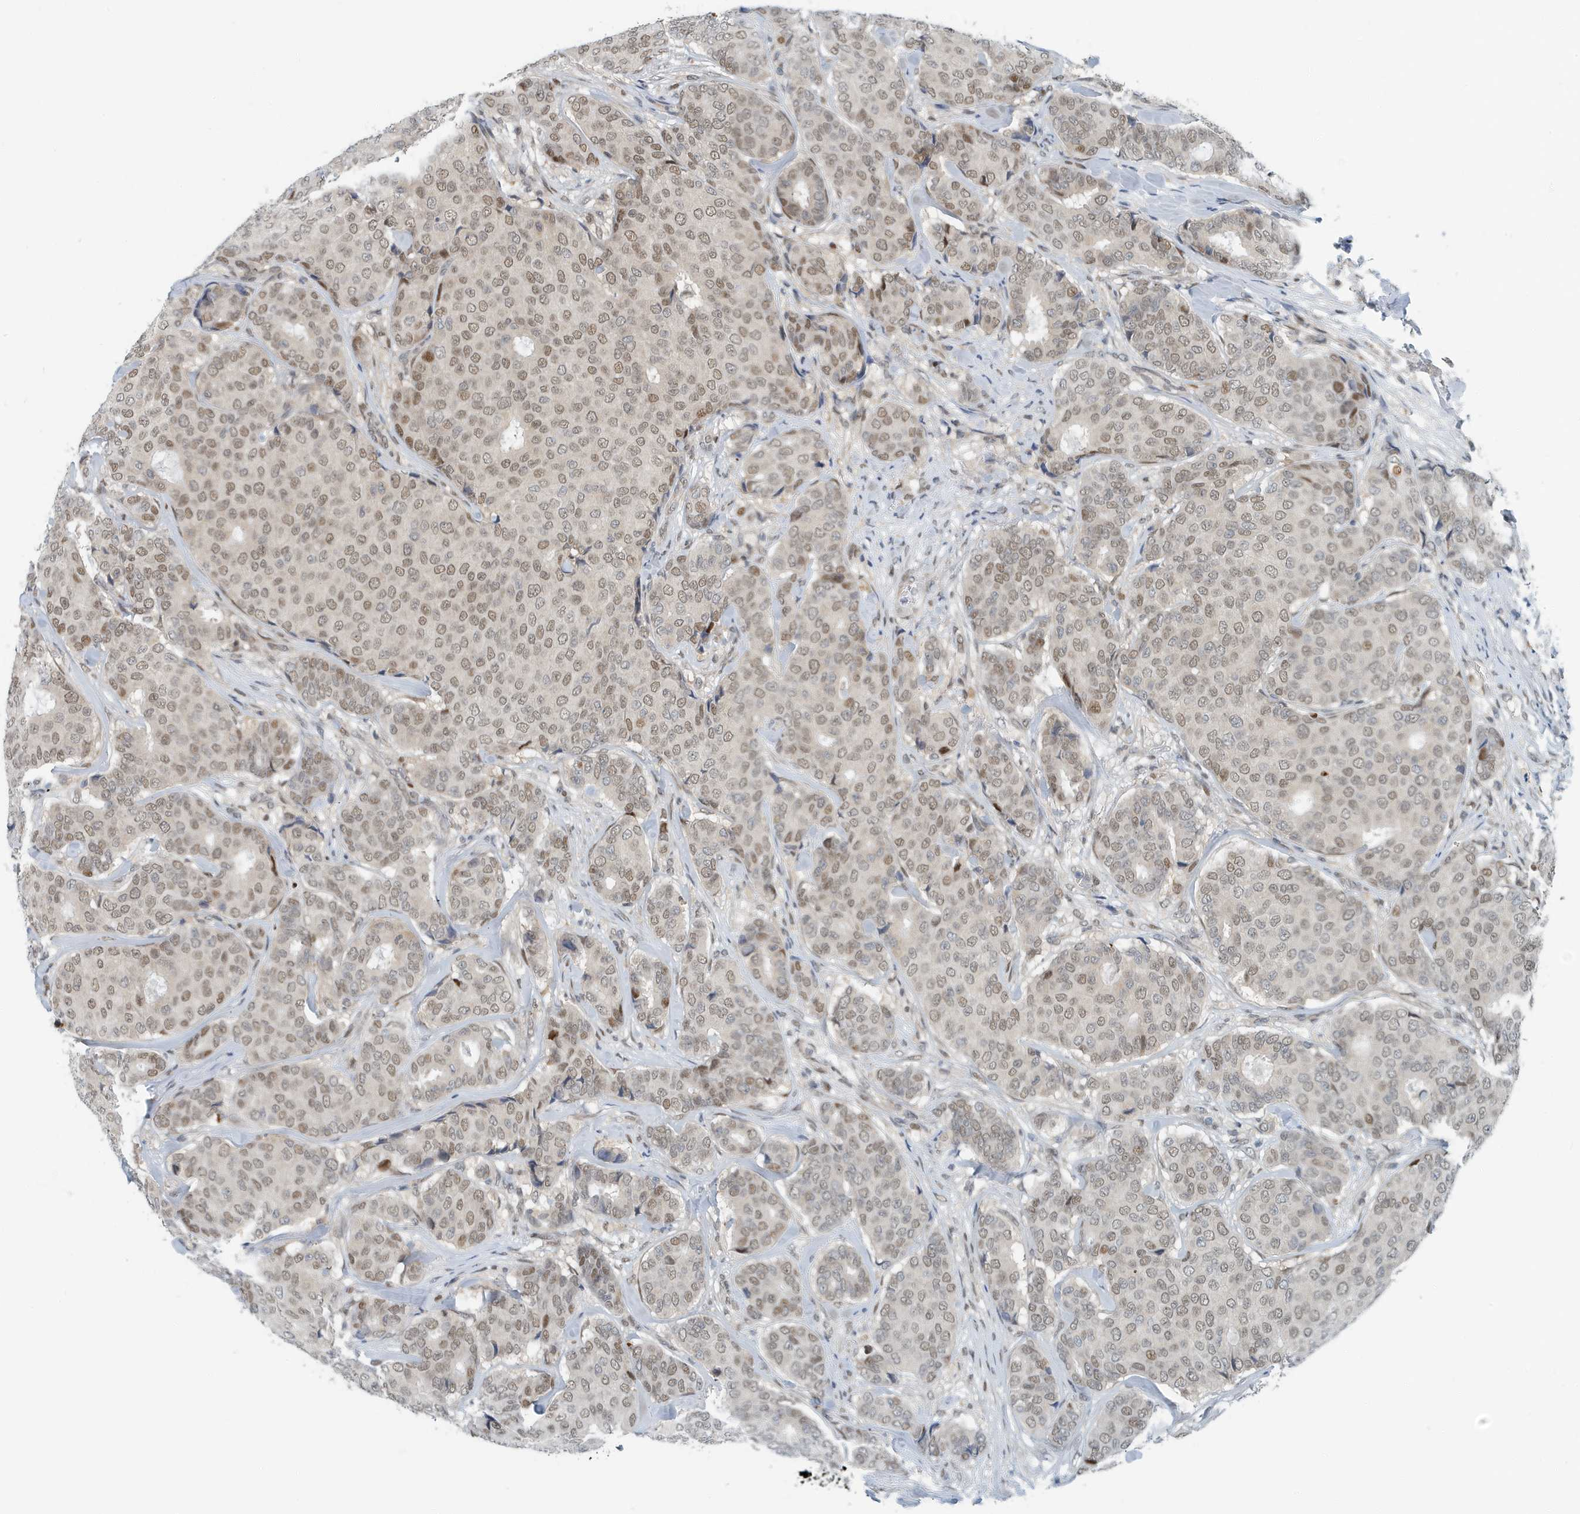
{"staining": {"intensity": "moderate", "quantity": ">75%", "location": "nuclear"}, "tissue": "breast cancer", "cell_type": "Tumor cells", "image_type": "cancer", "snomed": [{"axis": "morphology", "description": "Duct carcinoma"}, {"axis": "topography", "description": "Breast"}], "caption": "Immunohistochemistry staining of breast cancer, which reveals medium levels of moderate nuclear staining in approximately >75% of tumor cells indicating moderate nuclear protein positivity. The staining was performed using DAB (3,3'-diaminobenzidine) (brown) for protein detection and nuclei were counterstained in hematoxylin (blue).", "gene": "KIF15", "patient": {"sex": "female", "age": 75}}